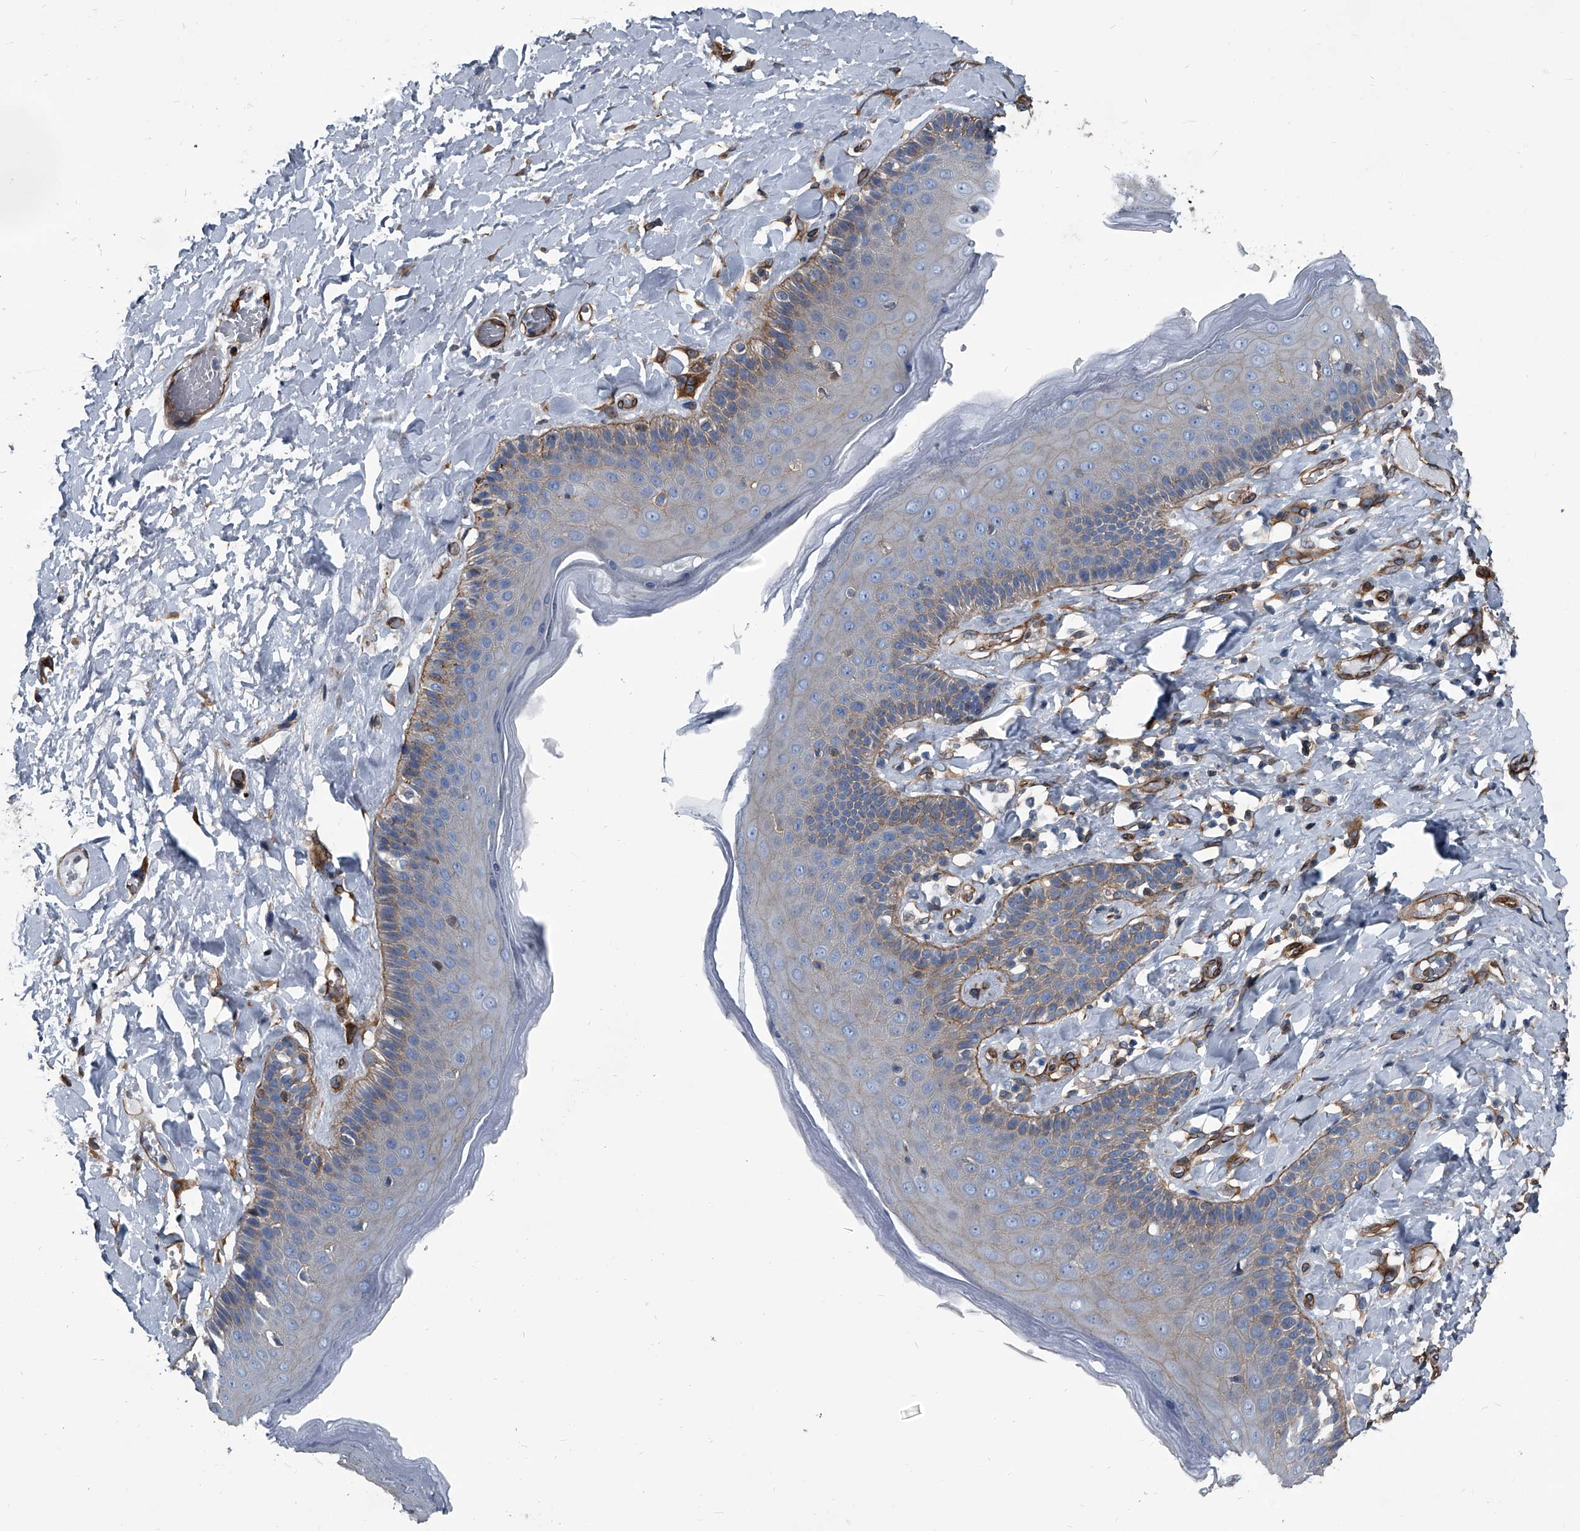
{"staining": {"intensity": "moderate", "quantity": "<25%", "location": "cytoplasmic/membranous"}, "tissue": "skin", "cell_type": "Epidermal cells", "image_type": "normal", "snomed": [{"axis": "morphology", "description": "Normal tissue, NOS"}, {"axis": "topography", "description": "Anal"}], "caption": "Epidermal cells reveal moderate cytoplasmic/membranous staining in approximately <25% of cells in unremarkable skin. The staining is performed using DAB (3,3'-diaminobenzidine) brown chromogen to label protein expression. The nuclei are counter-stained blue using hematoxylin.", "gene": "PLEC", "patient": {"sex": "male", "age": 69}}